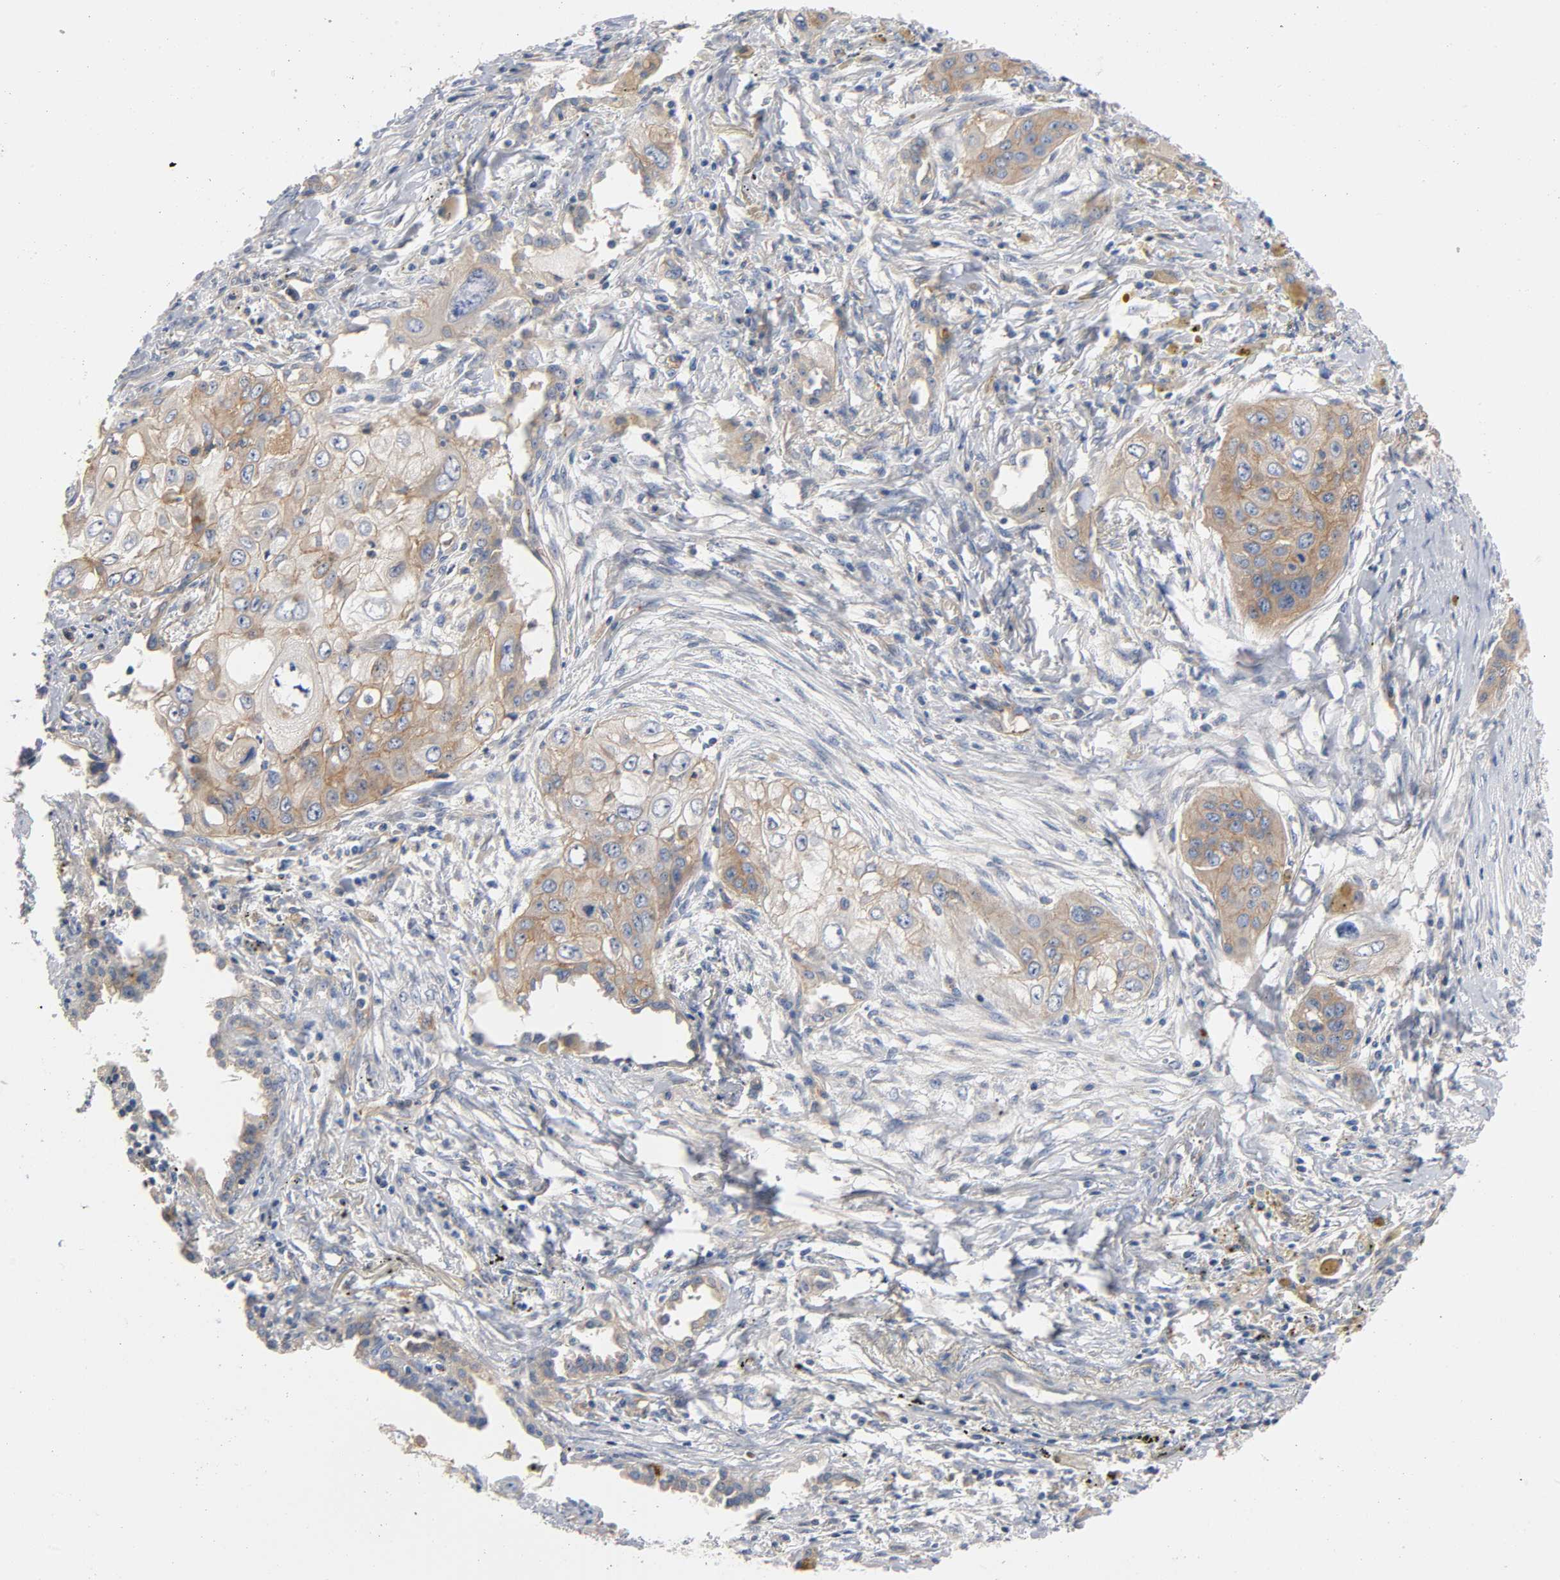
{"staining": {"intensity": "weak", "quantity": ">75%", "location": "cytoplasmic/membranous"}, "tissue": "lung cancer", "cell_type": "Tumor cells", "image_type": "cancer", "snomed": [{"axis": "morphology", "description": "Squamous cell carcinoma, NOS"}, {"axis": "topography", "description": "Lung"}], "caption": "Immunohistochemistry (IHC) photomicrograph of neoplastic tissue: lung cancer (squamous cell carcinoma) stained using immunohistochemistry (IHC) demonstrates low levels of weak protein expression localized specifically in the cytoplasmic/membranous of tumor cells, appearing as a cytoplasmic/membranous brown color.", "gene": "SRC", "patient": {"sex": "male", "age": 71}}